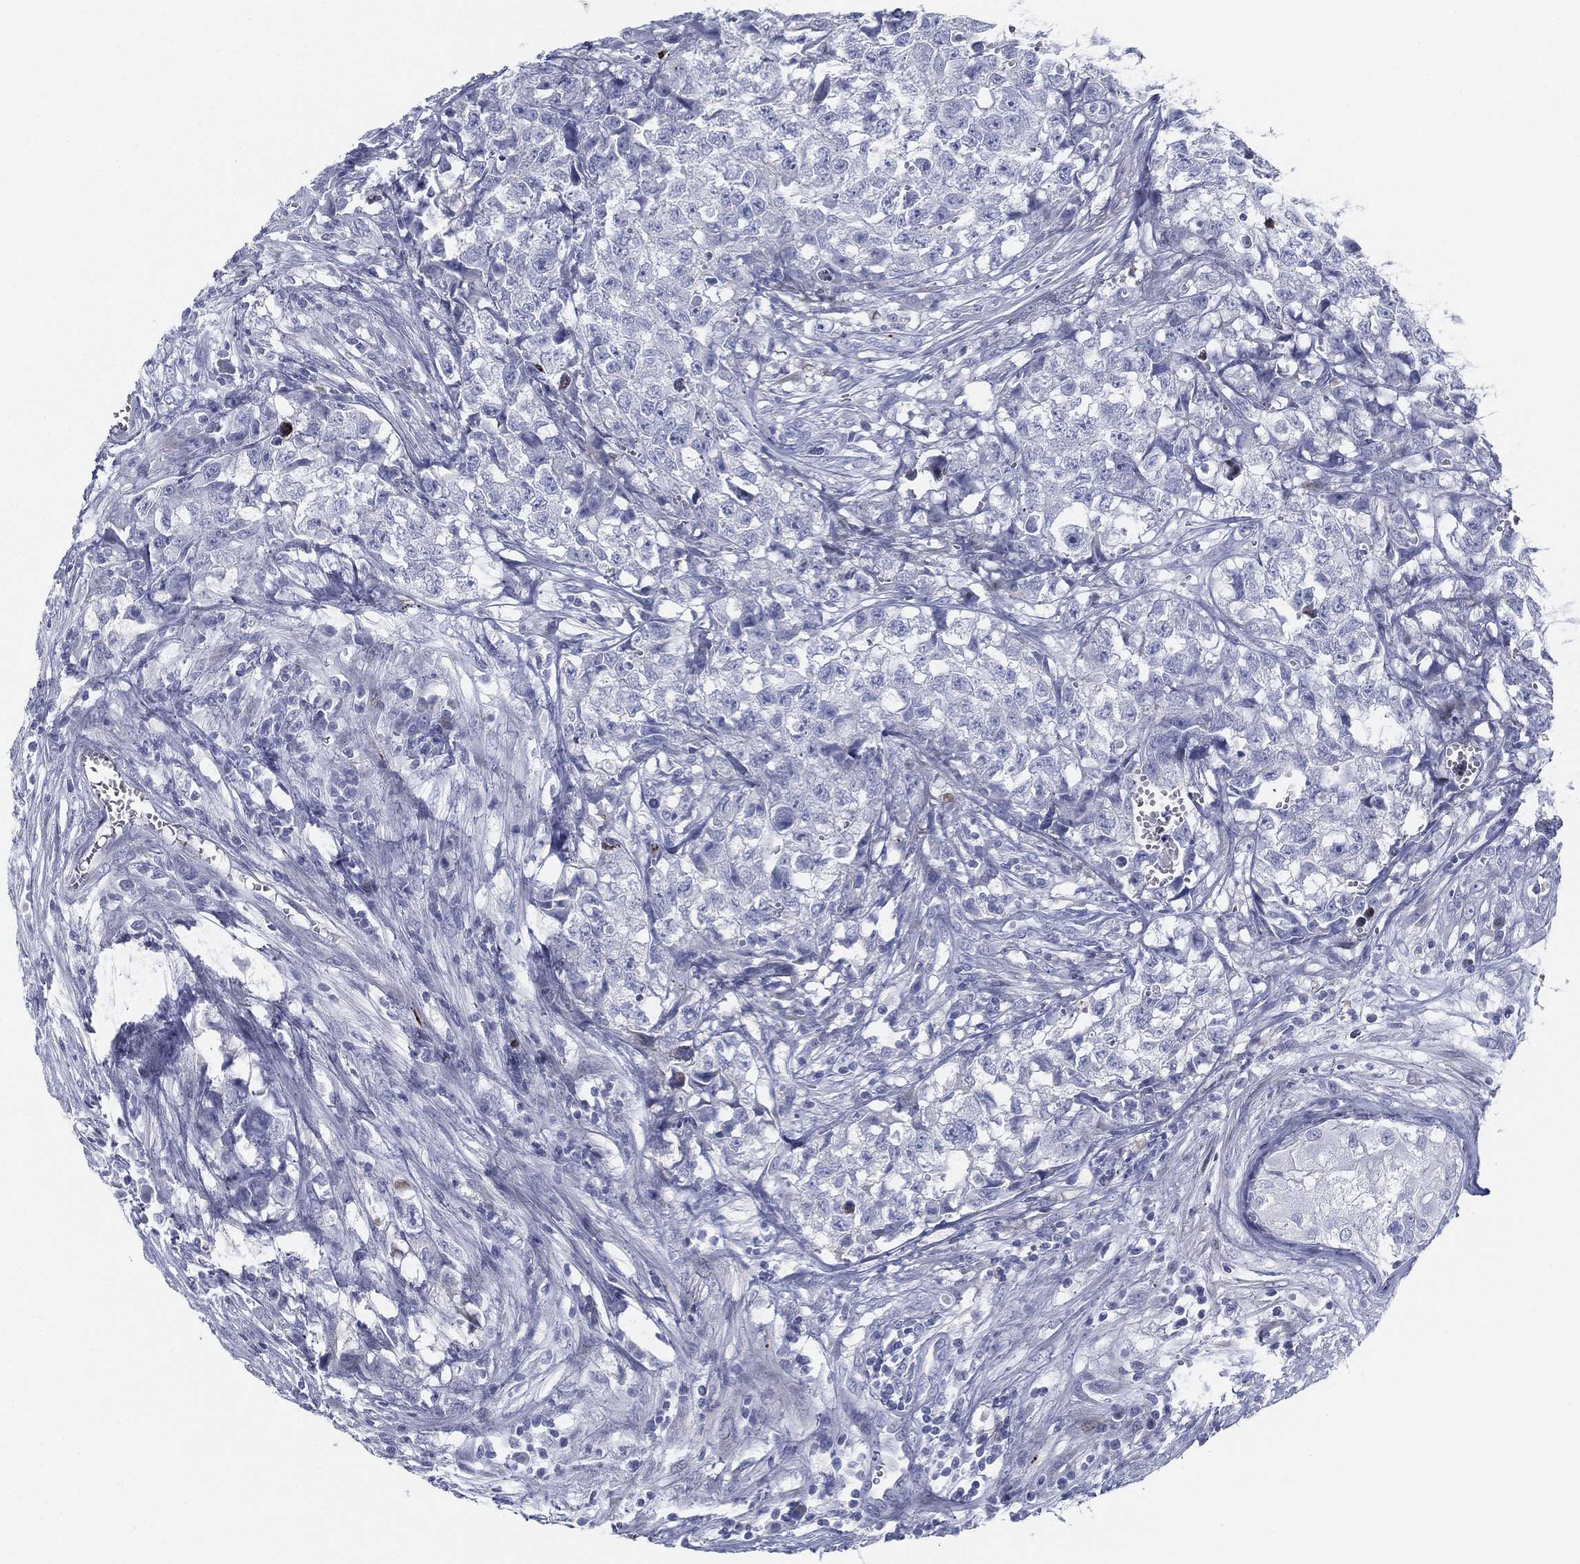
{"staining": {"intensity": "negative", "quantity": "none", "location": "none"}, "tissue": "testis cancer", "cell_type": "Tumor cells", "image_type": "cancer", "snomed": [{"axis": "morphology", "description": "Seminoma, NOS"}, {"axis": "morphology", "description": "Carcinoma, Embryonal, NOS"}, {"axis": "topography", "description": "Testis"}], "caption": "This is an immunohistochemistry (IHC) photomicrograph of human testis cancer. There is no staining in tumor cells.", "gene": "SPPL2C", "patient": {"sex": "male", "age": 22}}